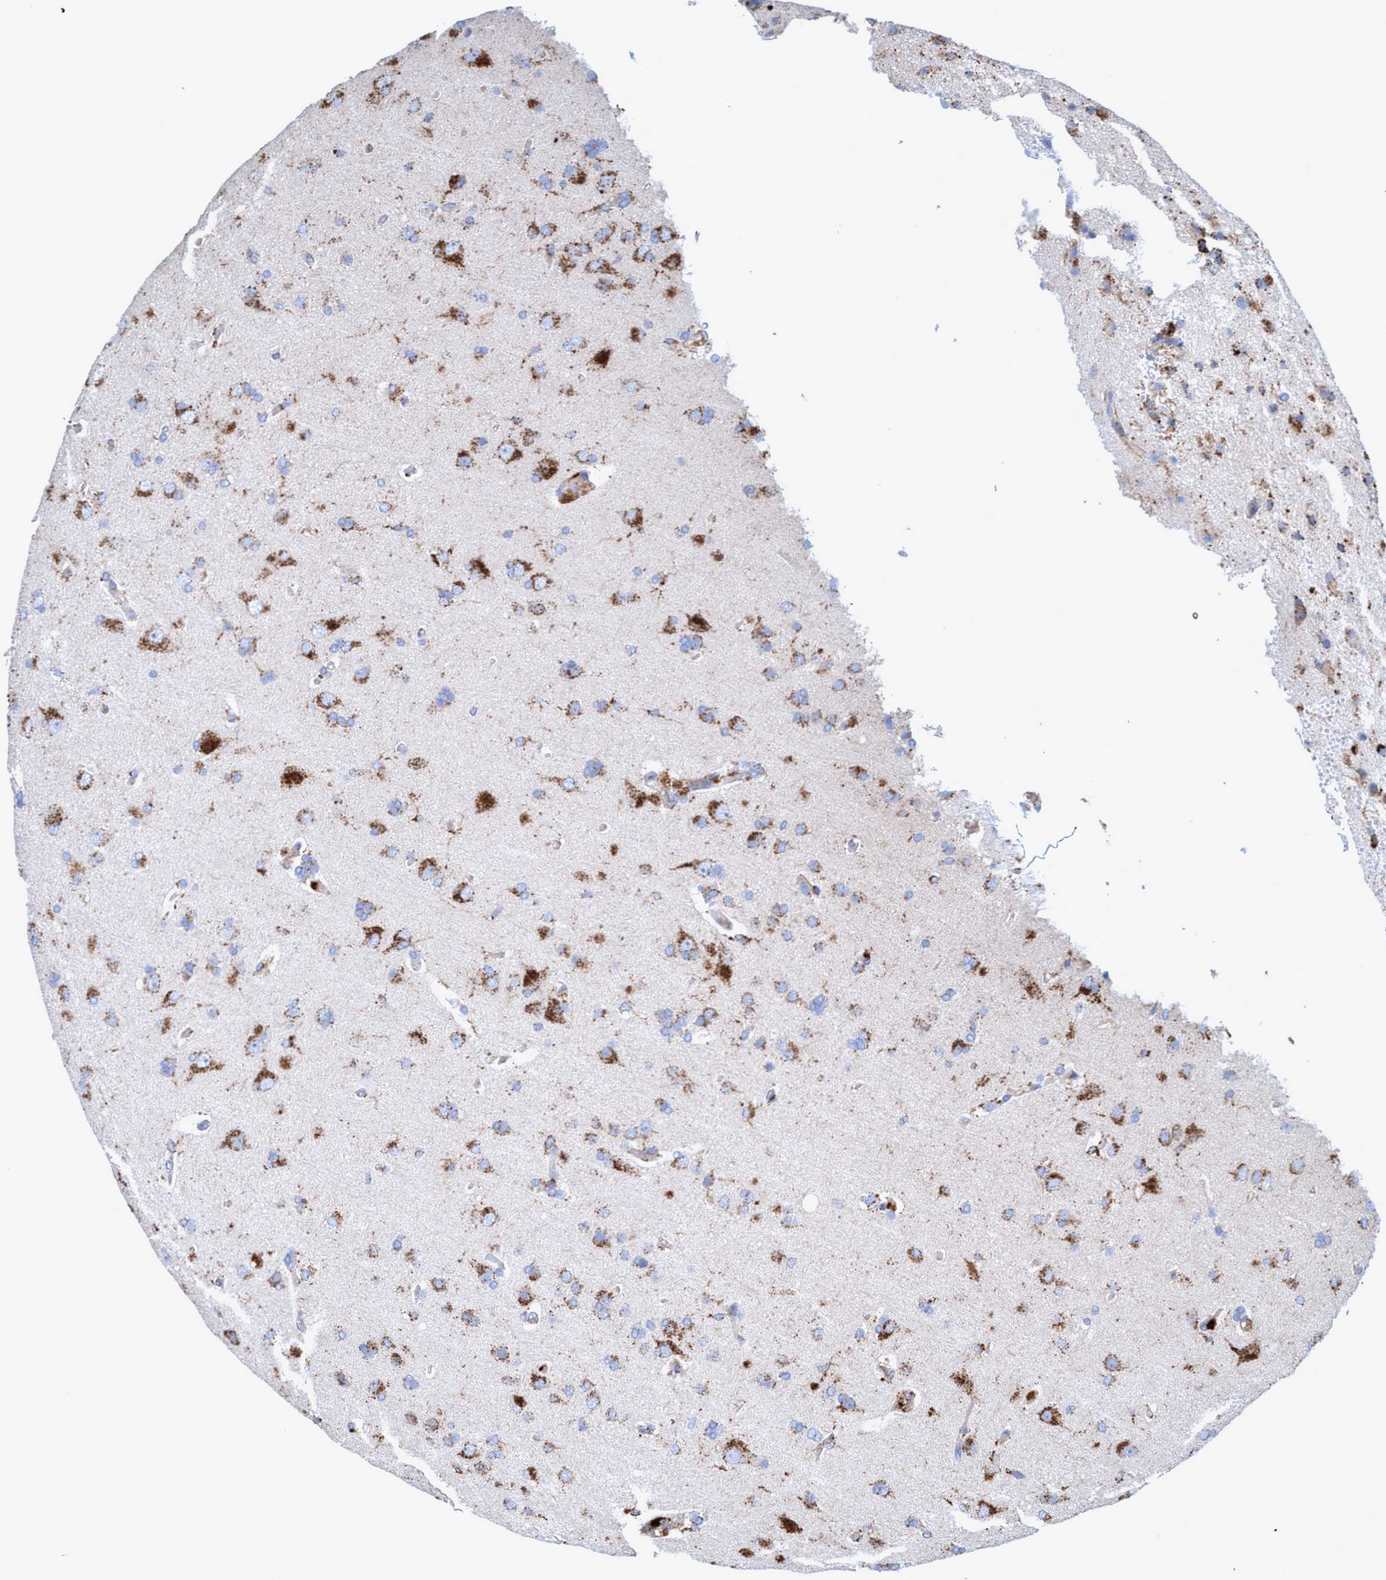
{"staining": {"intensity": "moderate", "quantity": "25%-75%", "location": "cytoplasmic/membranous"}, "tissue": "glioma", "cell_type": "Tumor cells", "image_type": "cancer", "snomed": [{"axis": "morphology", "description": "Glioma, malignant, High grade"}, {"axis": "topography", "description": "Brain"}], "caption": "This is an image of IHC staining of glioma, which shows moderate staining in the cytoplasmic/membranous of tumor cells.", "gene": "TRIM65", "patient": {"sex": "male", "age": 72}}